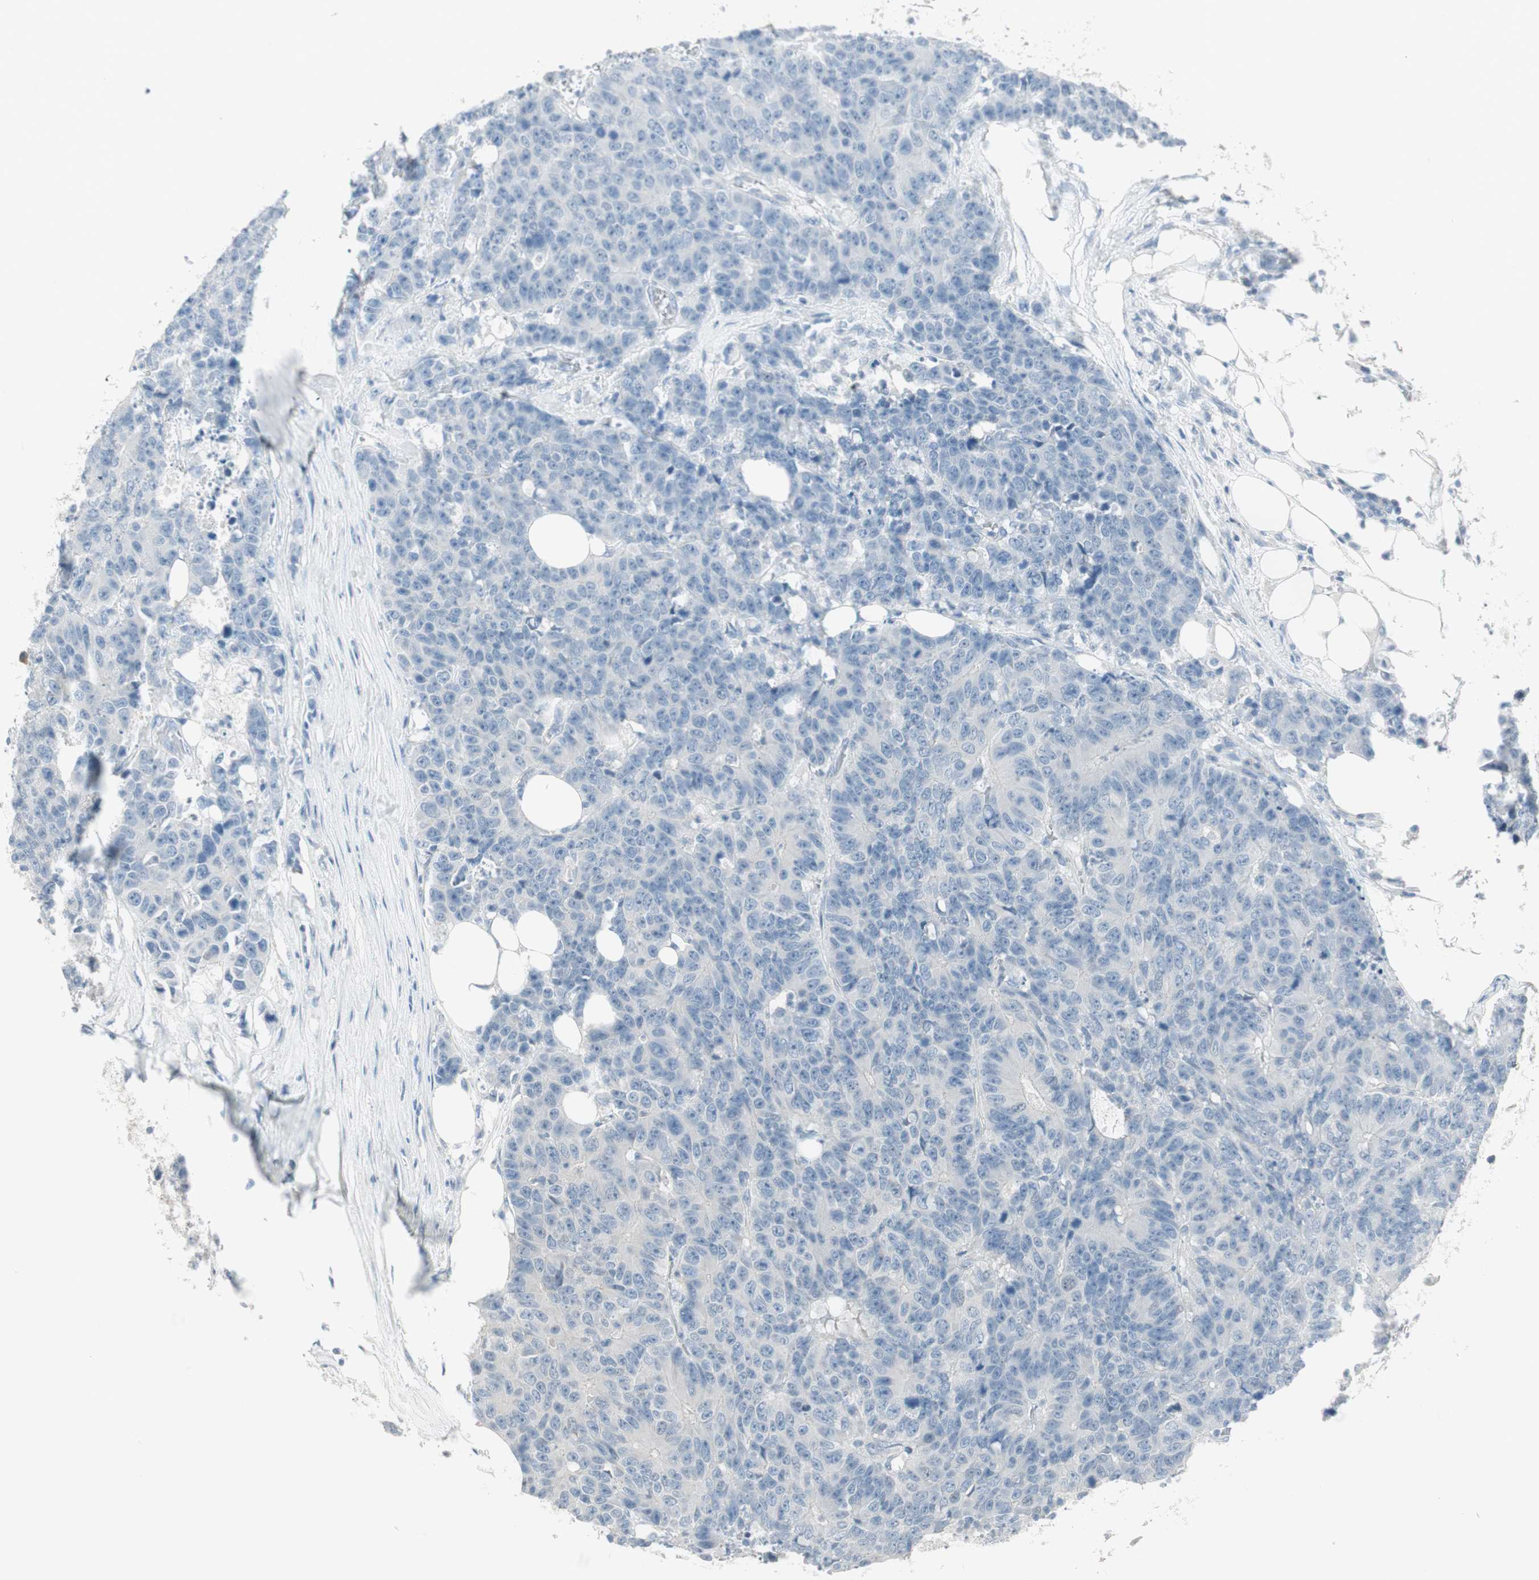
{"staining": {"intensity": "negative", "quantity": "none", "location": "none"}, "tissue": "colorectal cancer", "cell_type": "Tumor cells", "image_type": "cancer", "snomed": [{"axis": "morphology", "description": "Adenocarcinoma, NOS"}, {"axis": "topography", "description": "Colon"}], "caption": "An IHC image of colorectal cancer is shown. There is no staining in tumor cells of colorectal cancer.", "gene": "ITLN2", "patient": {"sex": "female", "age": 86}}